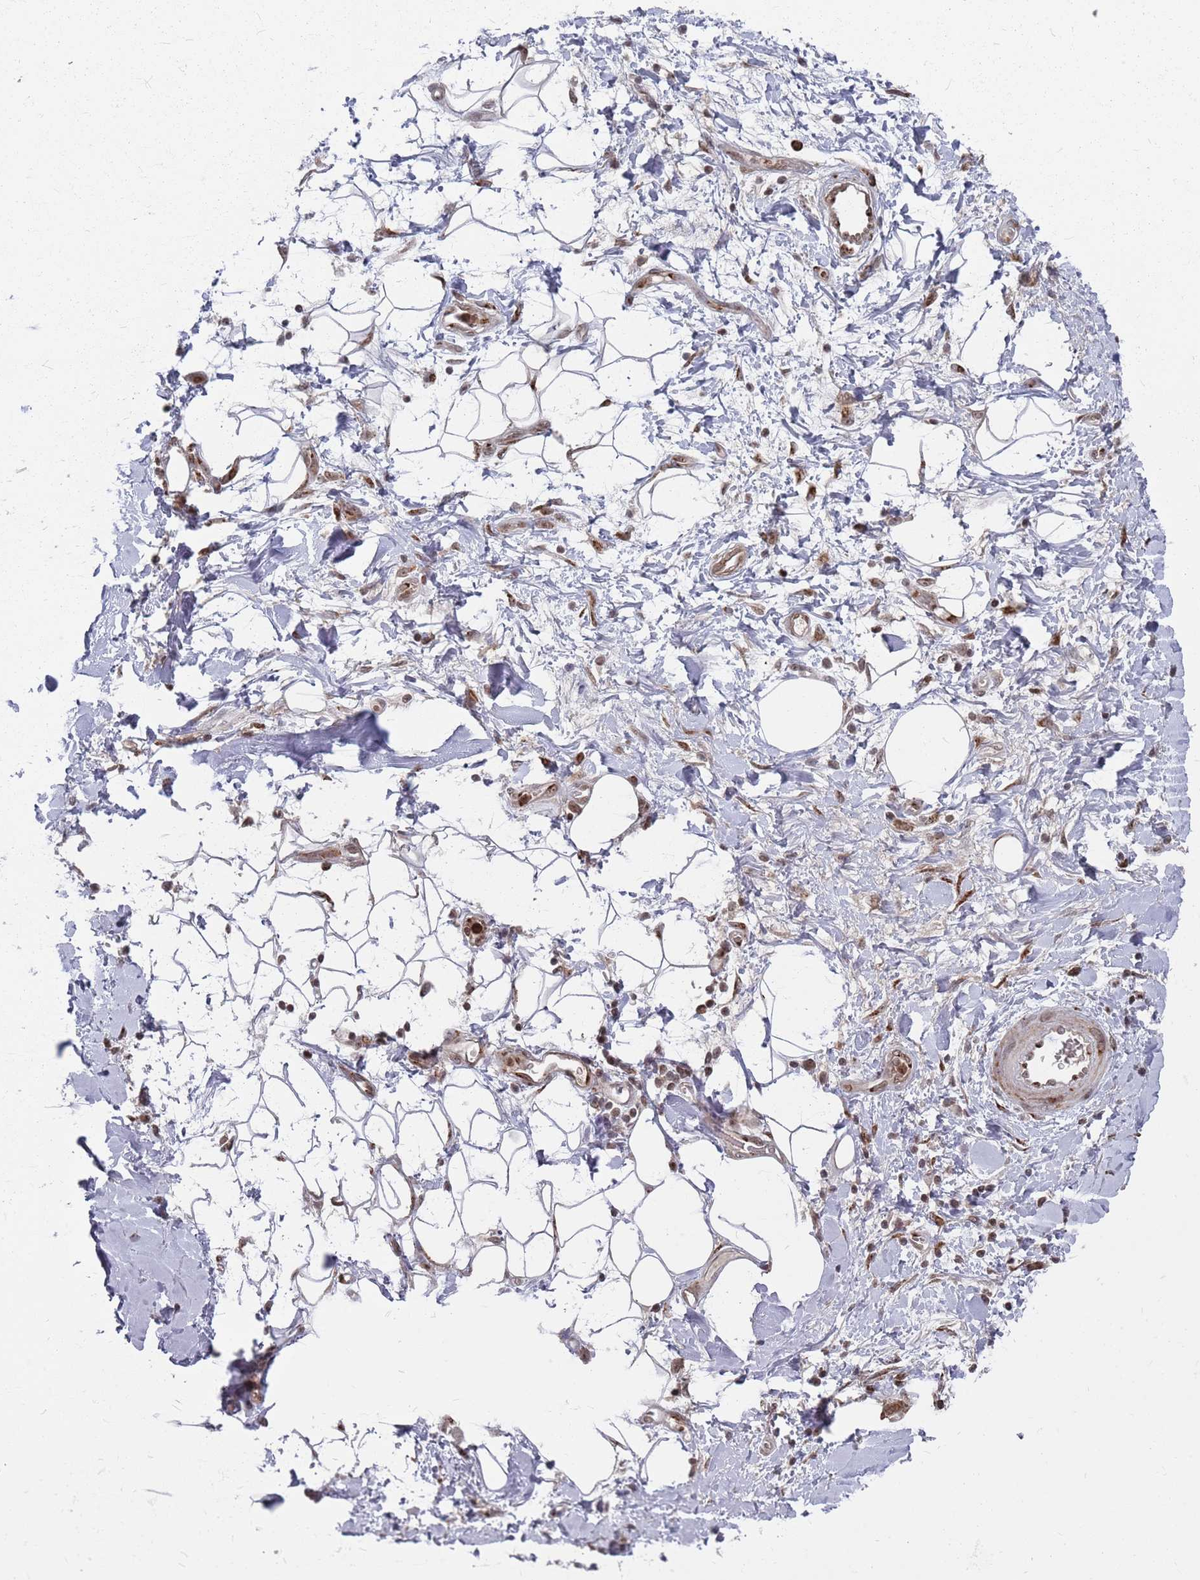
{"staining": {"intensity": "moderate", "quantity": ">75%", "location": "cytoplasmic/membranous"}, "tissue": "adipose tissue", "cell_type": "Adipocytes", "image_type": "normal", "snomed": [{"axis": "morphology", "description": "Normal tissue, NOS"}, {"axis": "morphology", "description": "Adenocarcinoma, NOS"}, {"axis": "topography", "description": "Pancreas"}, {"axis": "topography", "description": "Peripheral nerve tissue"}], "caption": "Immunohistochemistry (IHC) image of benign adipose tissue stained for a protein (brown), which displays medium levels of moderate cytoplasmic/membranous positivity in about >75% of adipocytes.", "gene": "FMO4", "patient": {"sex": "male", "age": 59}}